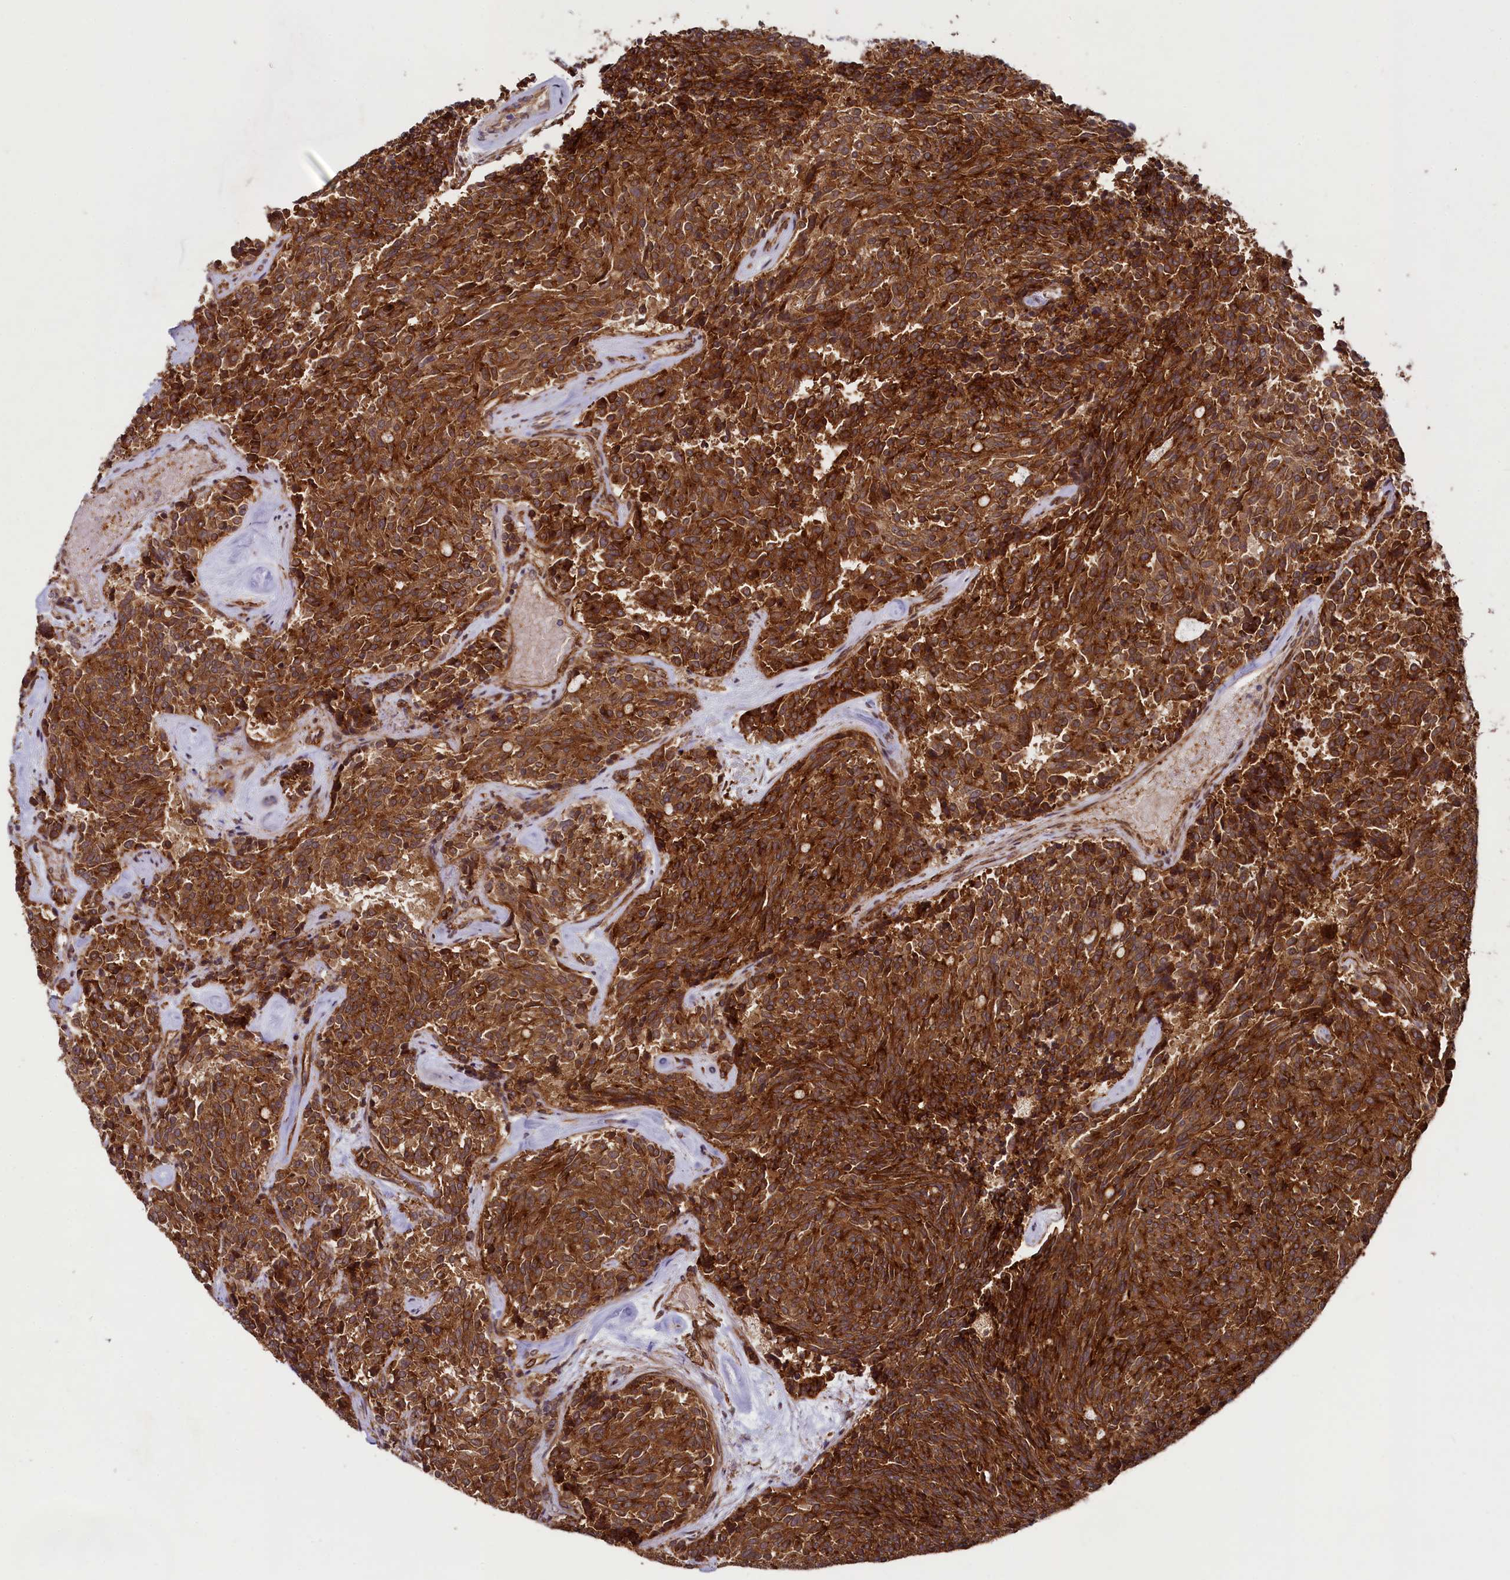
{"staining": {"intensity": "strong", "quantity": ">75%", "location": "cytoplasmic/membranous"}, "tissue": "carcinoid", "cell_type": "Tumor cells", "image_type": "cancer", "snomed": [{"axis": "morphology", "description": "Carcinoid, malignant, NOS"}, {"axis": "topography", "description": "Pancreas"}], "caption": "Protein positivity by immunohistochemistry exhibits strong cytoplasmic/membranous expression in approximately >75% of tumor cells in carcinoid.", "gene": "SVIP", "patient": {"sex": "female", "age": 54}}